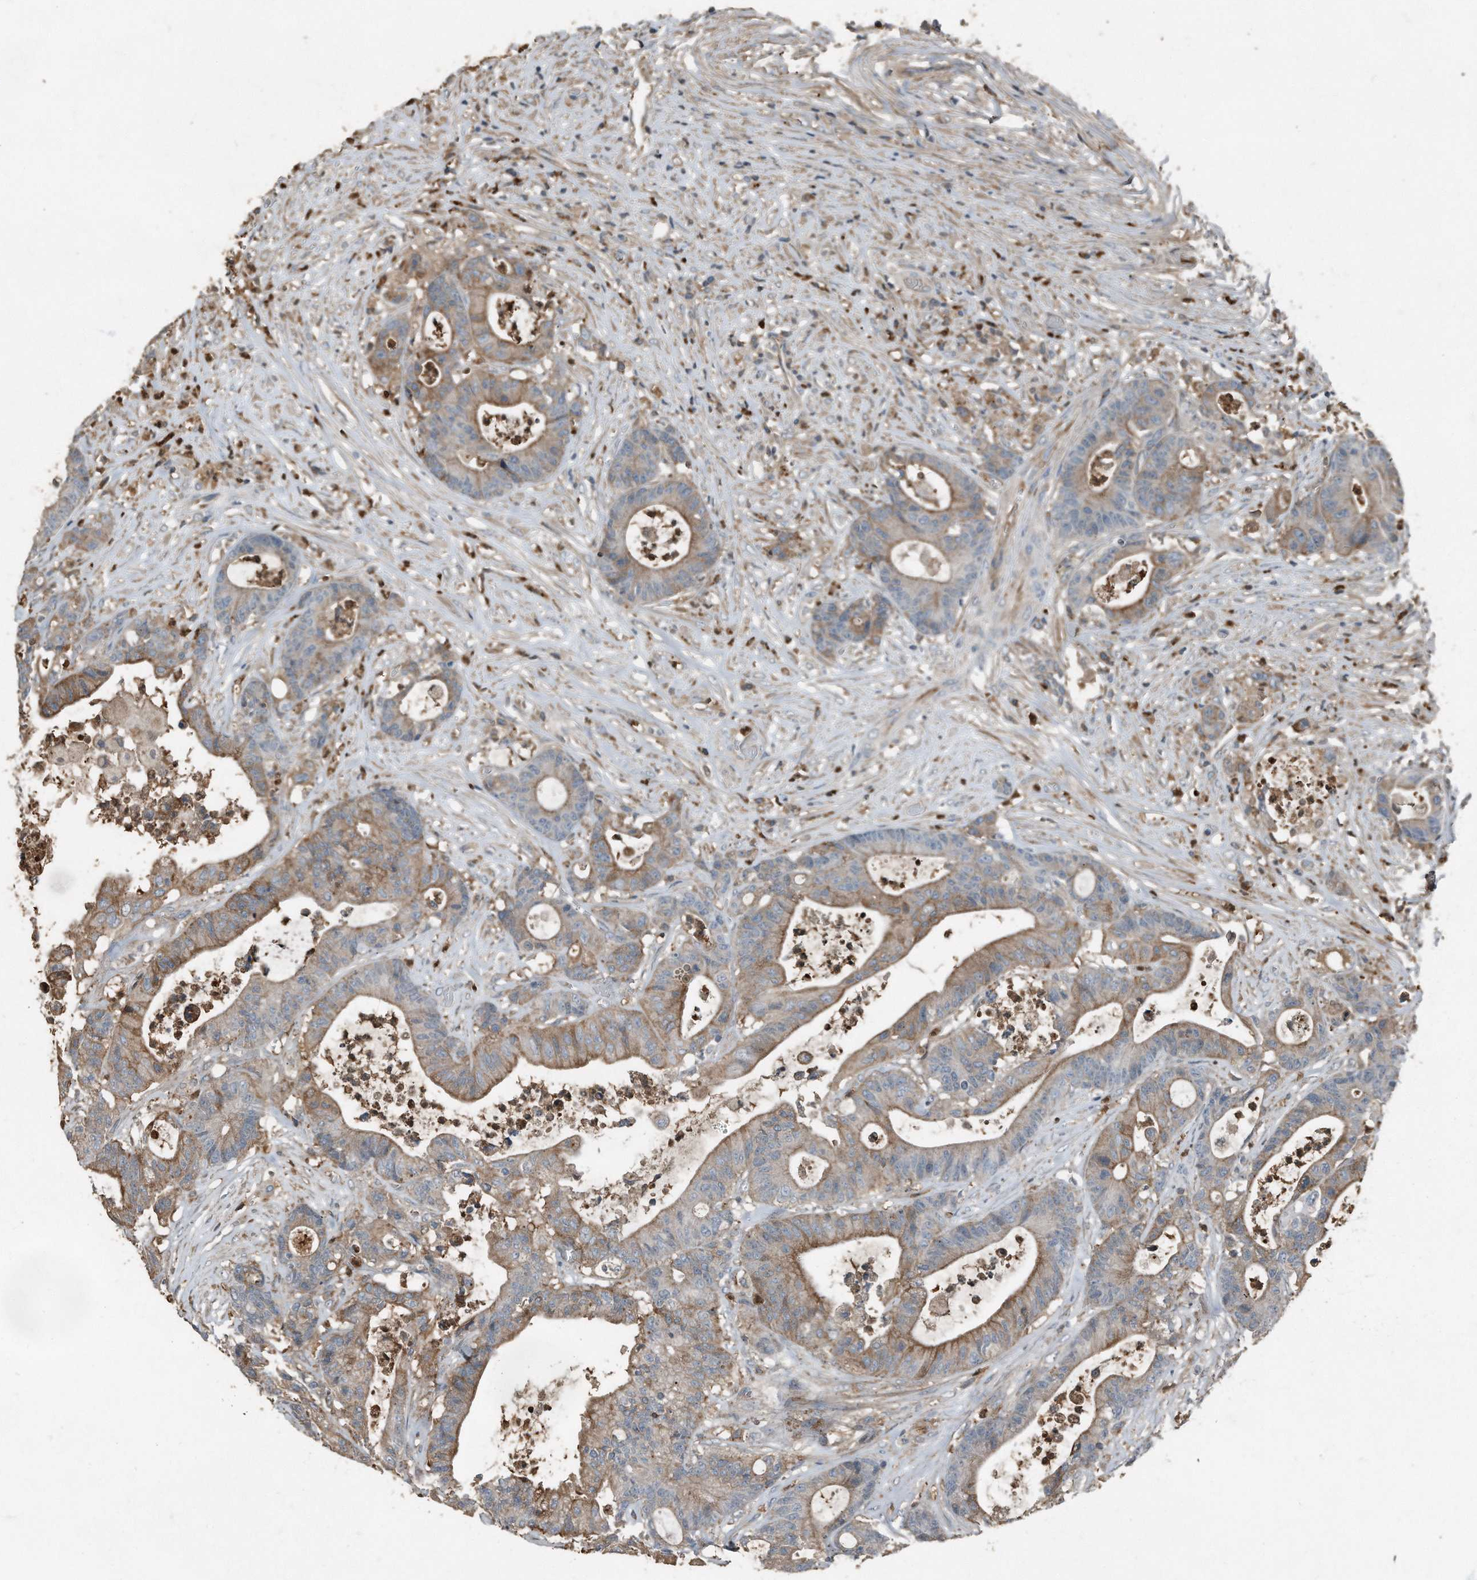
{"staining": {"intensity": "moderate", "quantity": "25%-75%", "location": "cytoplasmic/membranous"}, "tissue": "colorectal cancer", "cell_type": "Tumor cells", "image_type": "cancer", "snomed": [{"axis": "morphology", "description": "Adenocarcinoma, NOS"}, {"axis": "topography", "description": "Colon"}], "caption": "IHC image of neoplastic tissue: adenocarcinoma (colorectal) stained using immunohistochemistry reveals medium levels of moderate protein expression localized specifically in the cytoplasmic/membranous of tumor cells, appearing as a cytoplasmic/membranous brown color.", "gene": "C9", "patient": {"sex": "female", "age": 84}}